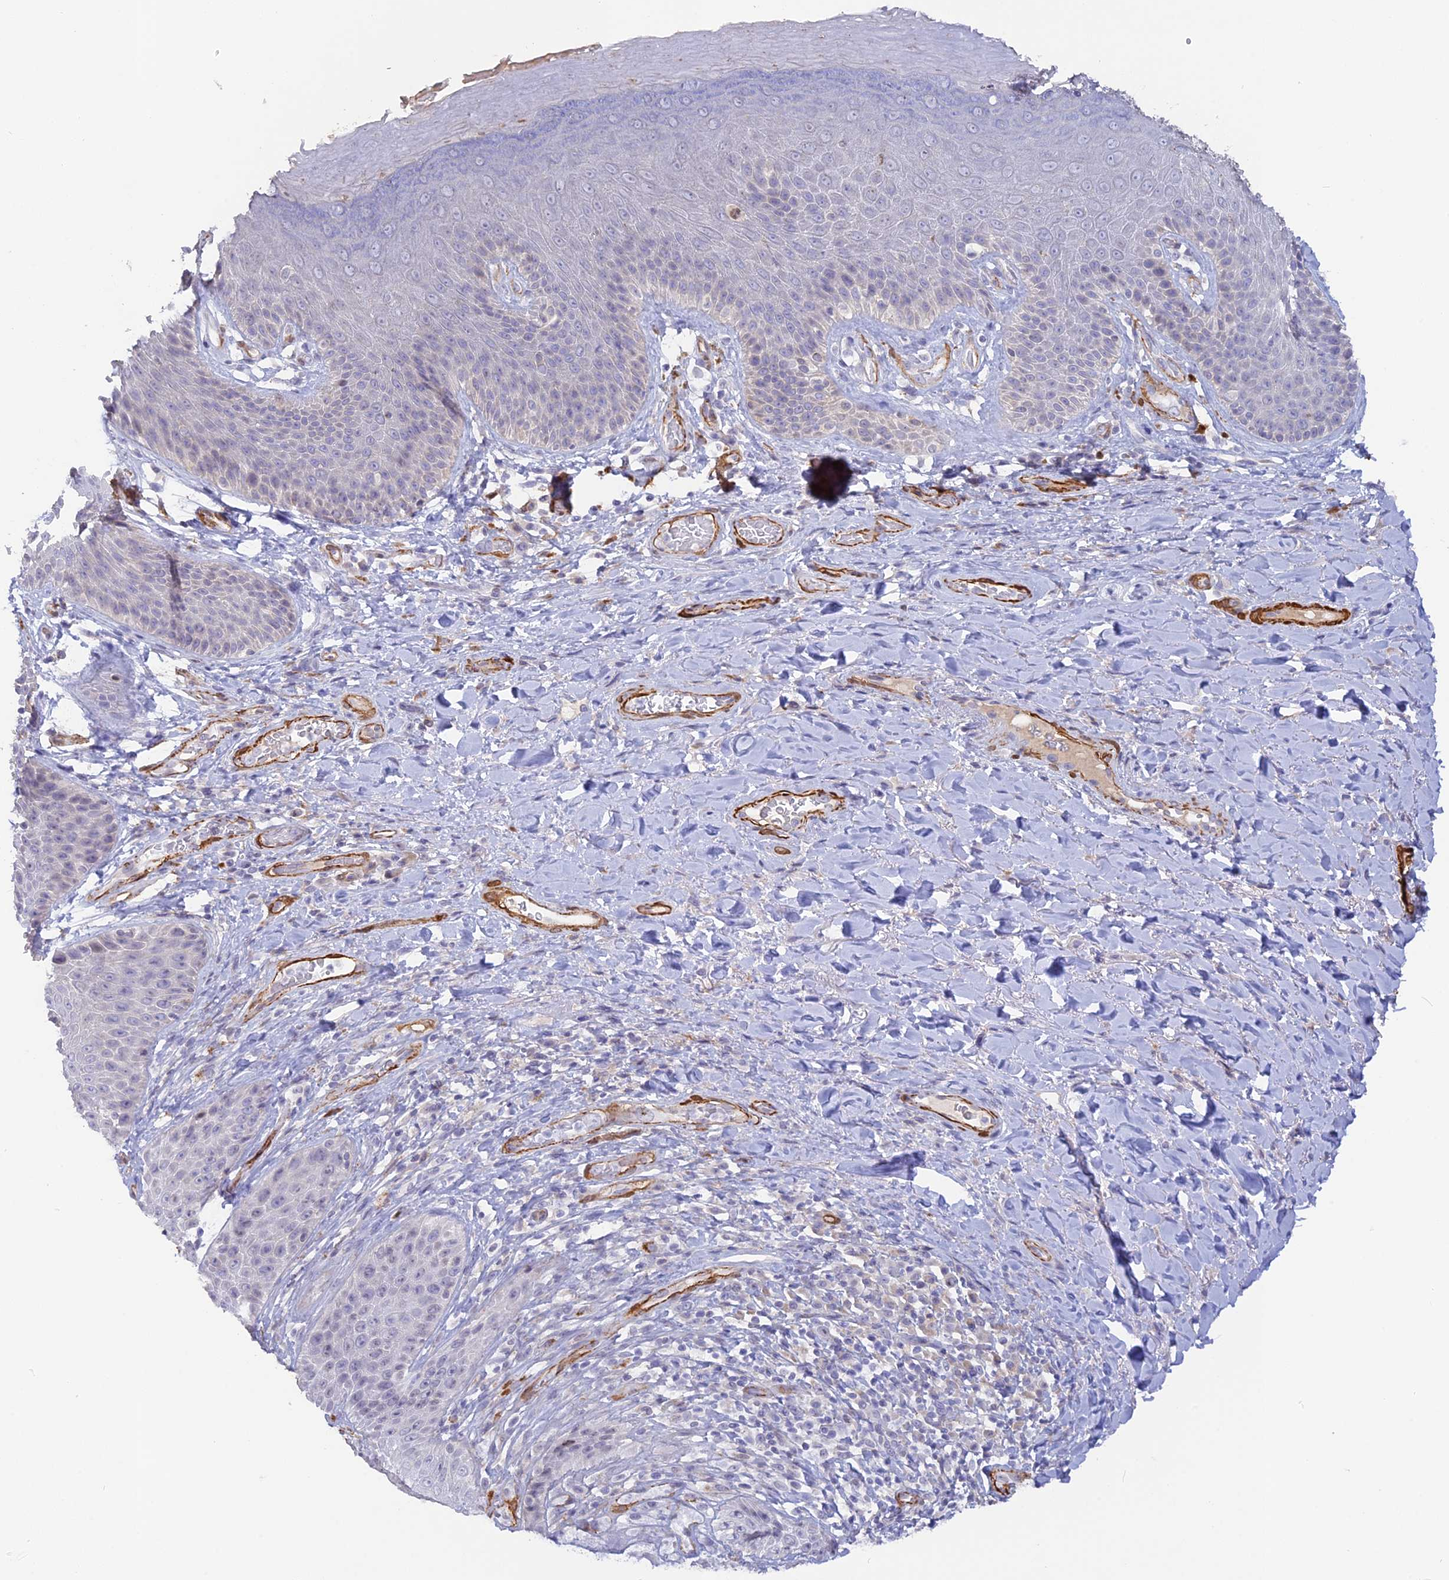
{"staining": {"intensity": "moderate", "quantity": "<25%", "location": "cytoplasmic/membranous"}, "tissue": "skin", "cell_type": "Epidermal cells", "image_type": "normal", "snomed": [{"axis": "morphology", "description": "Normal tissue, NOS"}, {"axis": "topography", "description": "Anal"}], "caption": "Skin stained with immunohistochemistry exhibits moderate cytoplasmic/membranous staining in approximately <25% of epidermal cells. (IHC, brightfield microscopy, high magnification).", "gene": "CCDC154", "patient": {"sex": "female", "age": 89}}